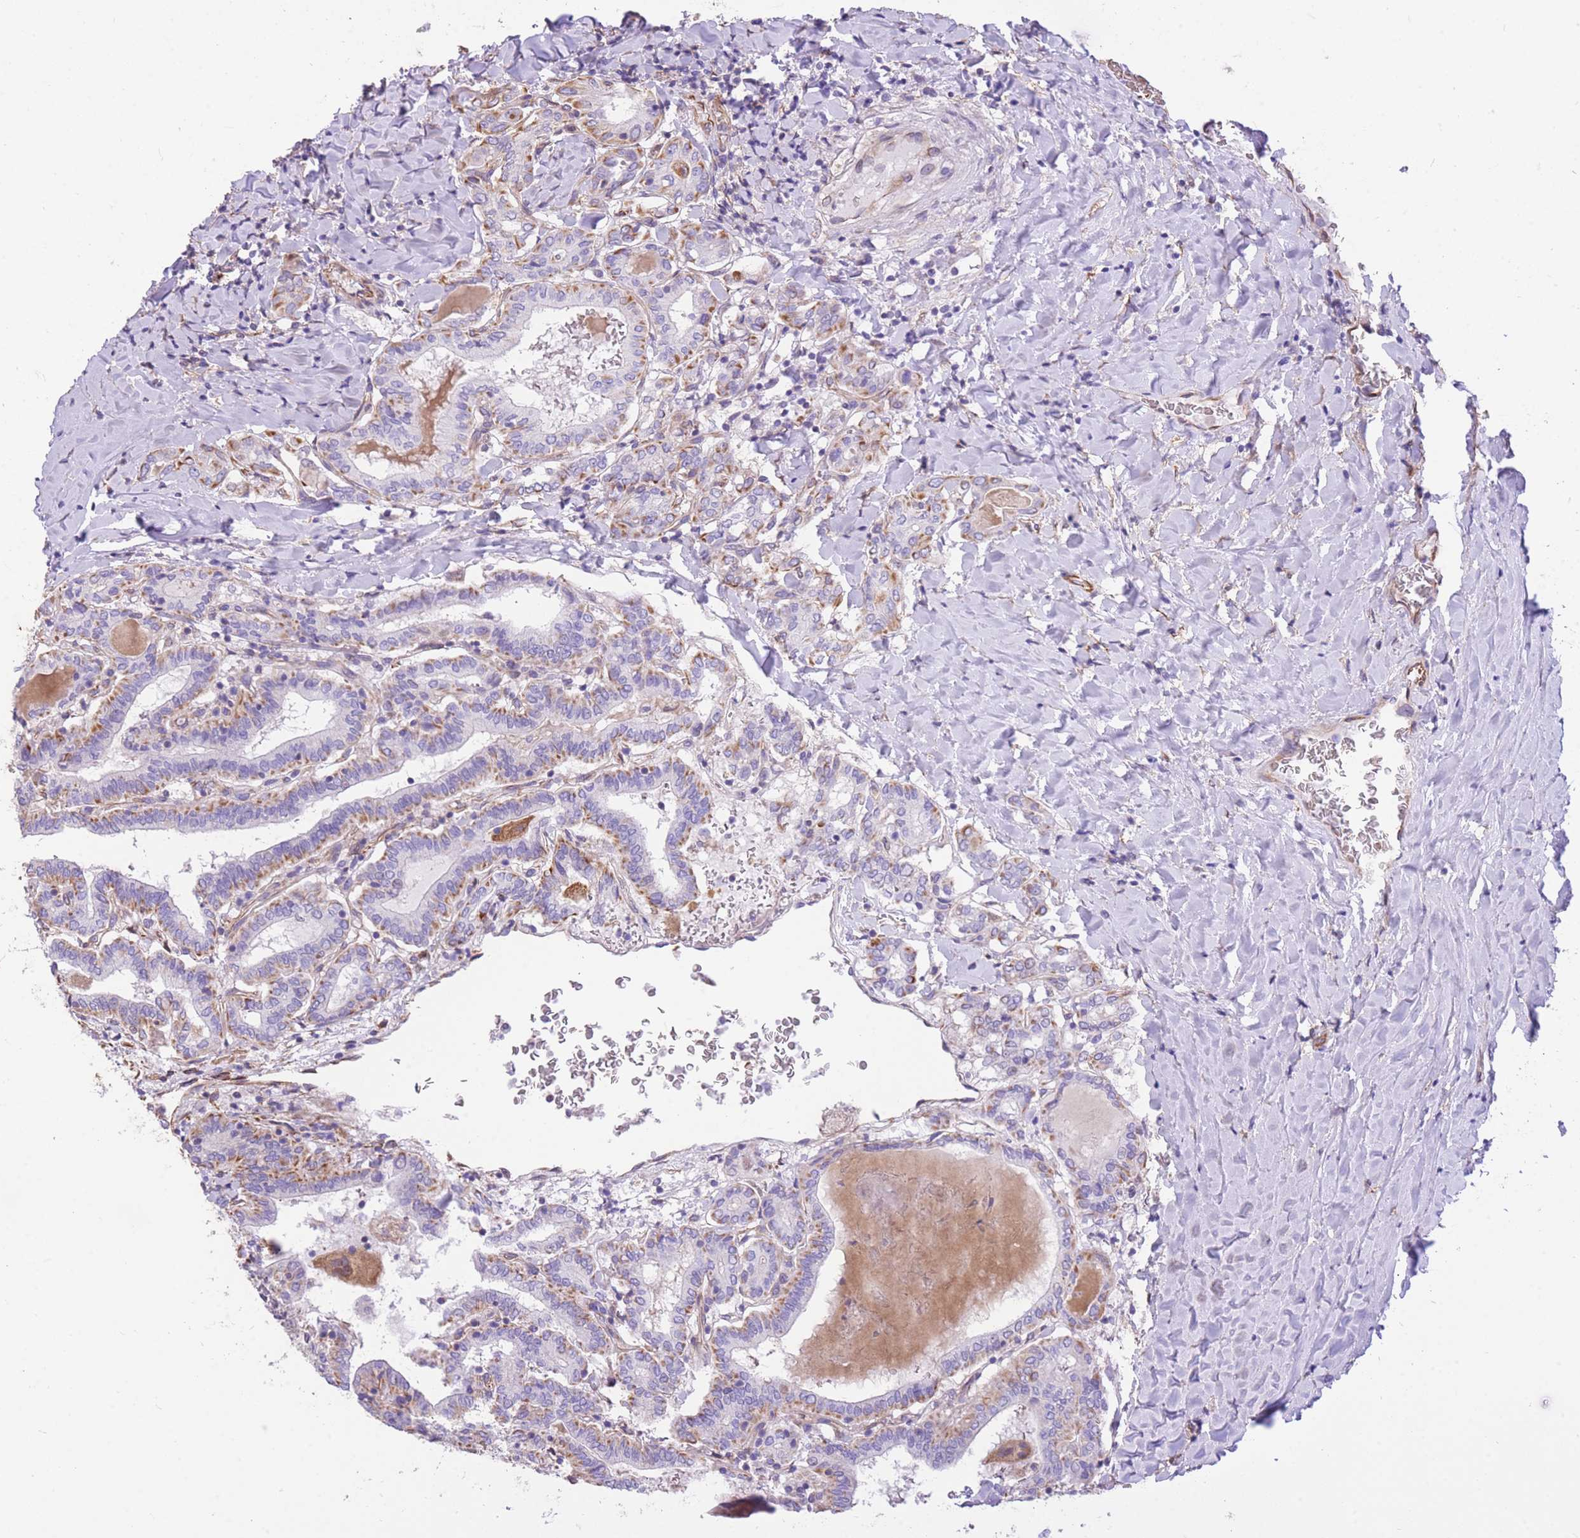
{"staining": {"intensity": "moderate", "quantity": "25%-75%", "location": "cytoplasmic/membranous"}, "tissue": "thyroid cancer", "cell_type": "Tumor cells", "image_type": "cancer", "snomed": [{"axis": "morphology", "description": "Papillary adenocarcinoma, NOS"}, {"axis": "topography", "description": "Thyroid gland"}], "caption": "This is an image of immunohistochemistry (IHC) staining of thyroid cancer (papillary adenocarcinoma), which shows moderate staining in the cytoplasmic/membranous of tumor cells.", "gene": "ANKRD53", "patient": {"sex": "female", "age": 72}}